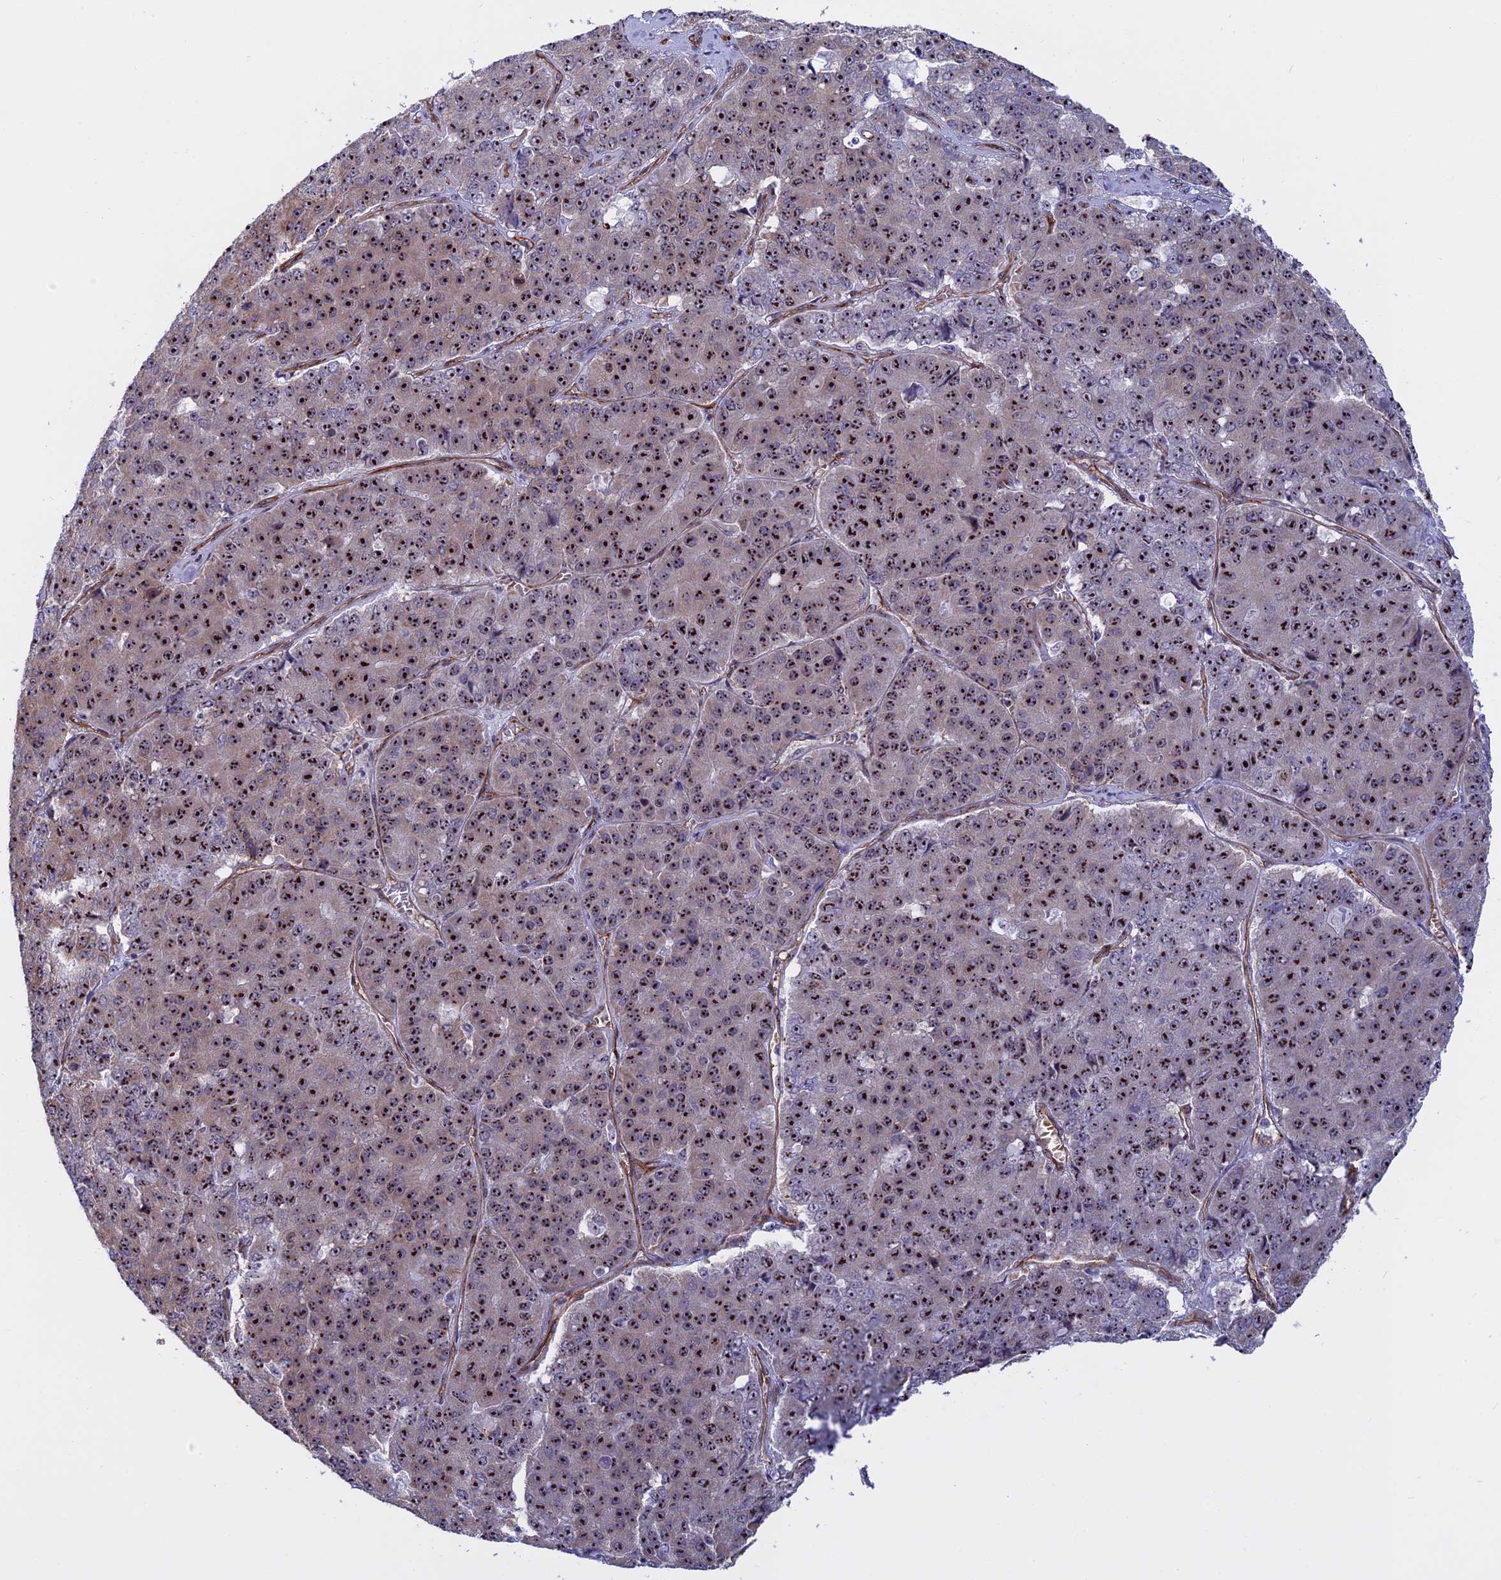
{"staining": {"intensity": "strong", "quantity": ">75%", "location": "nuclear"}, "tissue": "pancreatic cancer", "cell_type": "Tumor cells", "image_type": "cancer", "snomed": [{"axis": "morphology", "description": "Adenocarcinoma, NOS"}, {"axis": "topography", "description": "Pancreas"}], "caption": "Pancreatic cancer (adenocarcinoma) stained for a protein shows strong nuclear positivity in tumor cells.", "gene": "DBNDD1", "patient": {"sex": "male", "age": 50}}